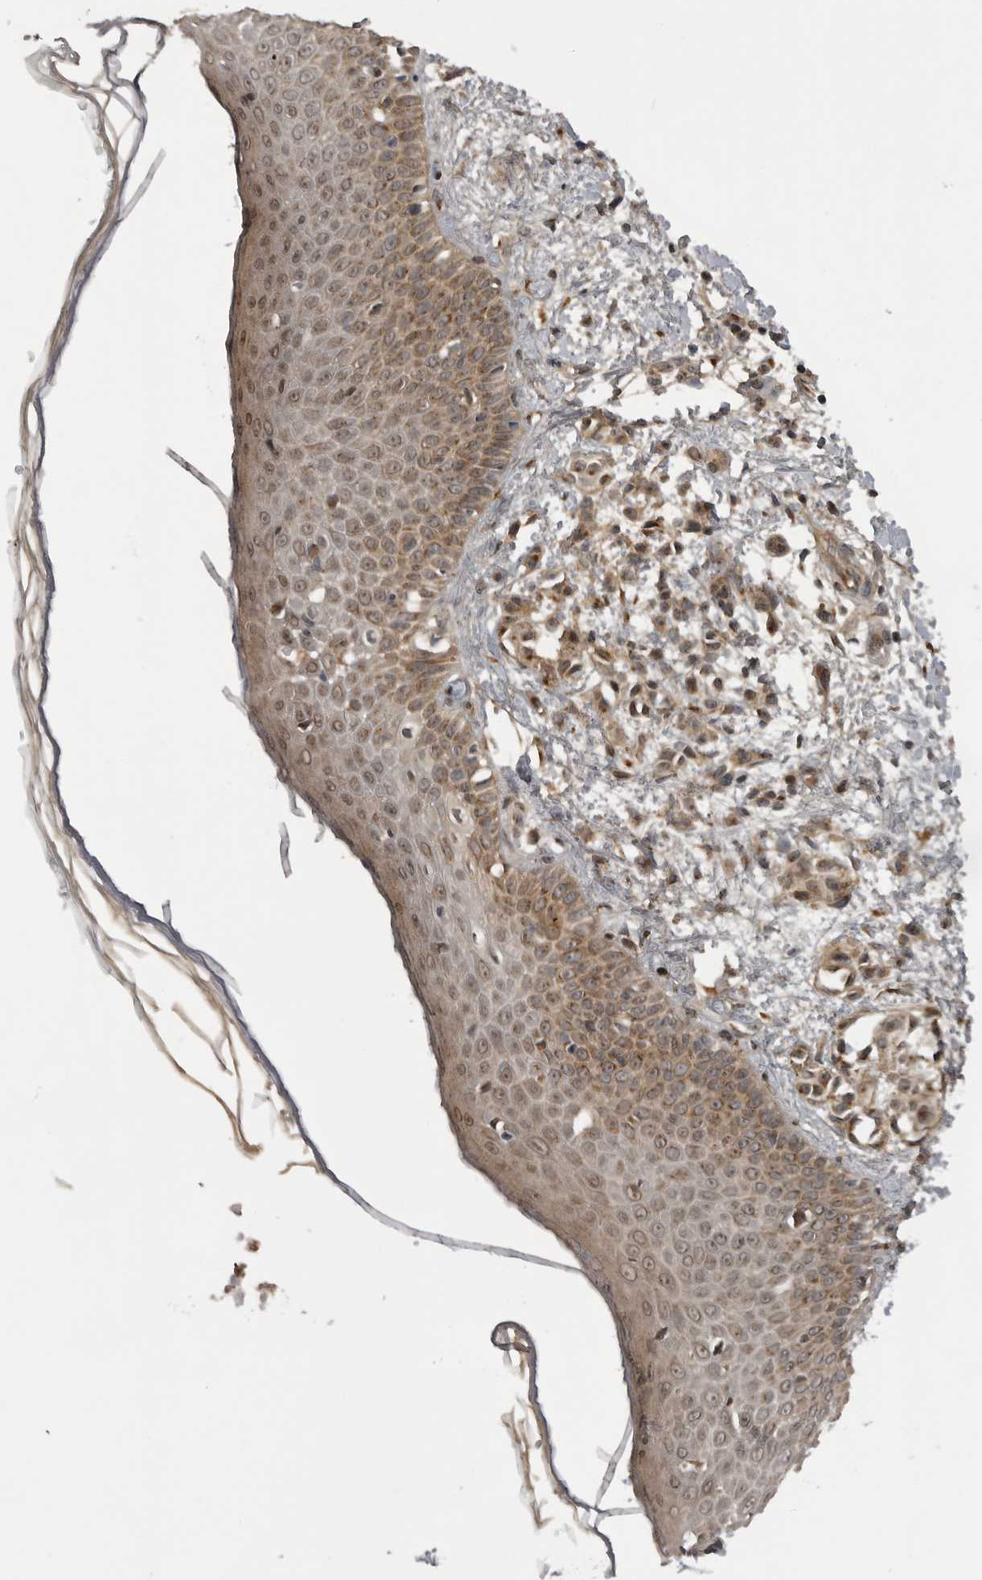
{"staining": {"intensity": "moderate", "quantity": ">75%", "location": "cytoplasmic/membranous"}, "tissue": "skin", "cell_type": "Fibroblasts", "image_type": "normal", "snomed": [{"axis": "morphology", "description": "Normal tissue, NOS"}, {"axis": "morphology", "description": "Inflammation, NOS"}, {"axis": "topography", "description": "Skin"}], "caption": "Moderate cytoplasmic/membranous protein staining is appreciated in approximately >75% of fibroblasts in skin.", "gene": "PDCL", "patient": {"sex": "female", "age": 44}}